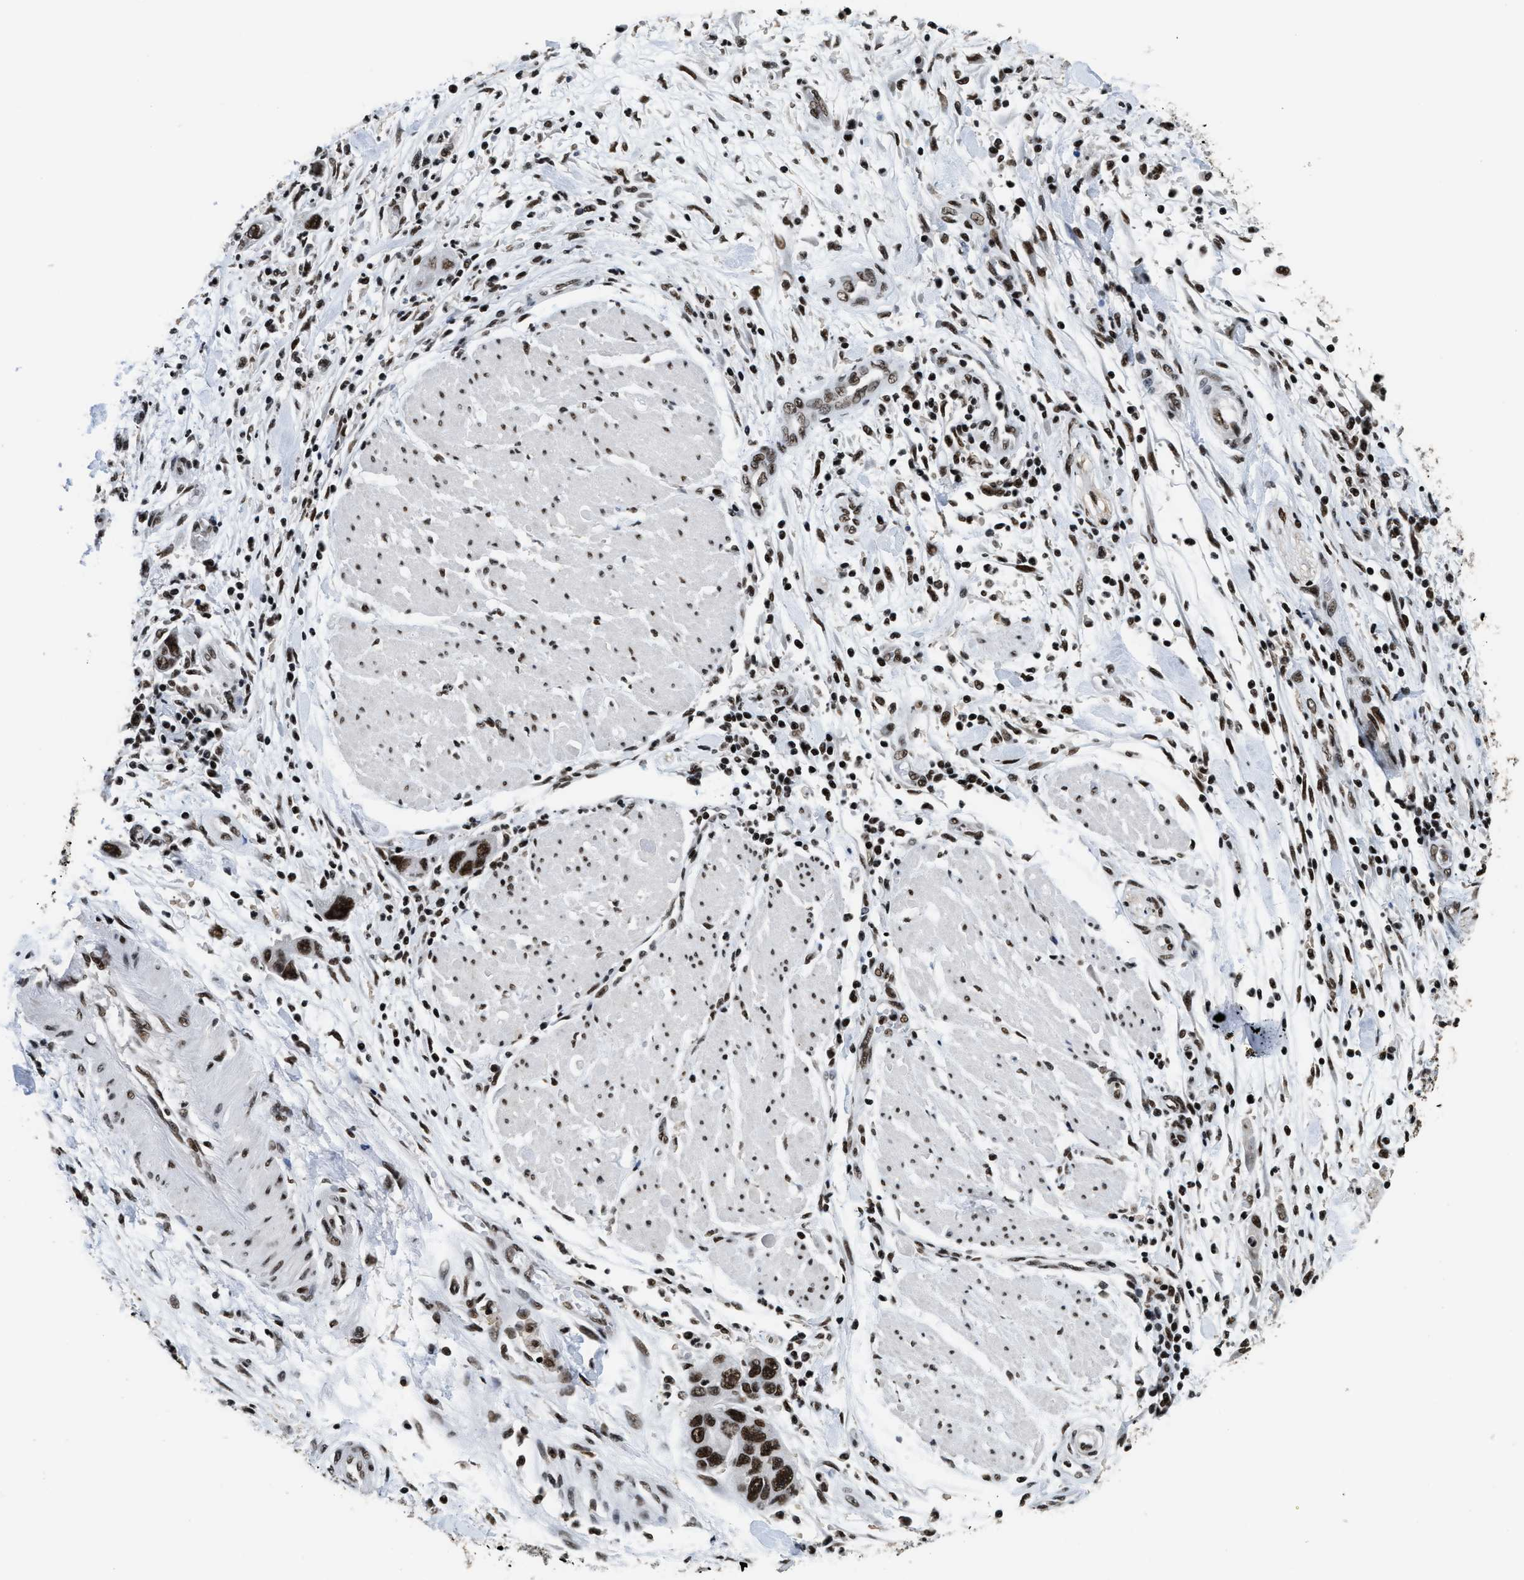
{"staining": {"intensity": "strong", "quantity": ">75%", "location": "nuclear"}, "tissue": "pancreatic cancer", "cell_type": "Tumor cells", "image_type": "cancer", "snomed": [{"axis": "morphology", "description": "Normal tissue, NOS"}, {"axis": "morphology", "description": "Adenocarcinoma, NOS"}, {"axis": "topography", "description": "Pancreas"}], "caption": "This is an image of immunohistochemistry staining of pancreatic cancer (adenocarcinoma), which shows strong staining in the nuclear of tumor cells.", "gene": "RAD21", "patient": {"sex": "female", "age": 71}}